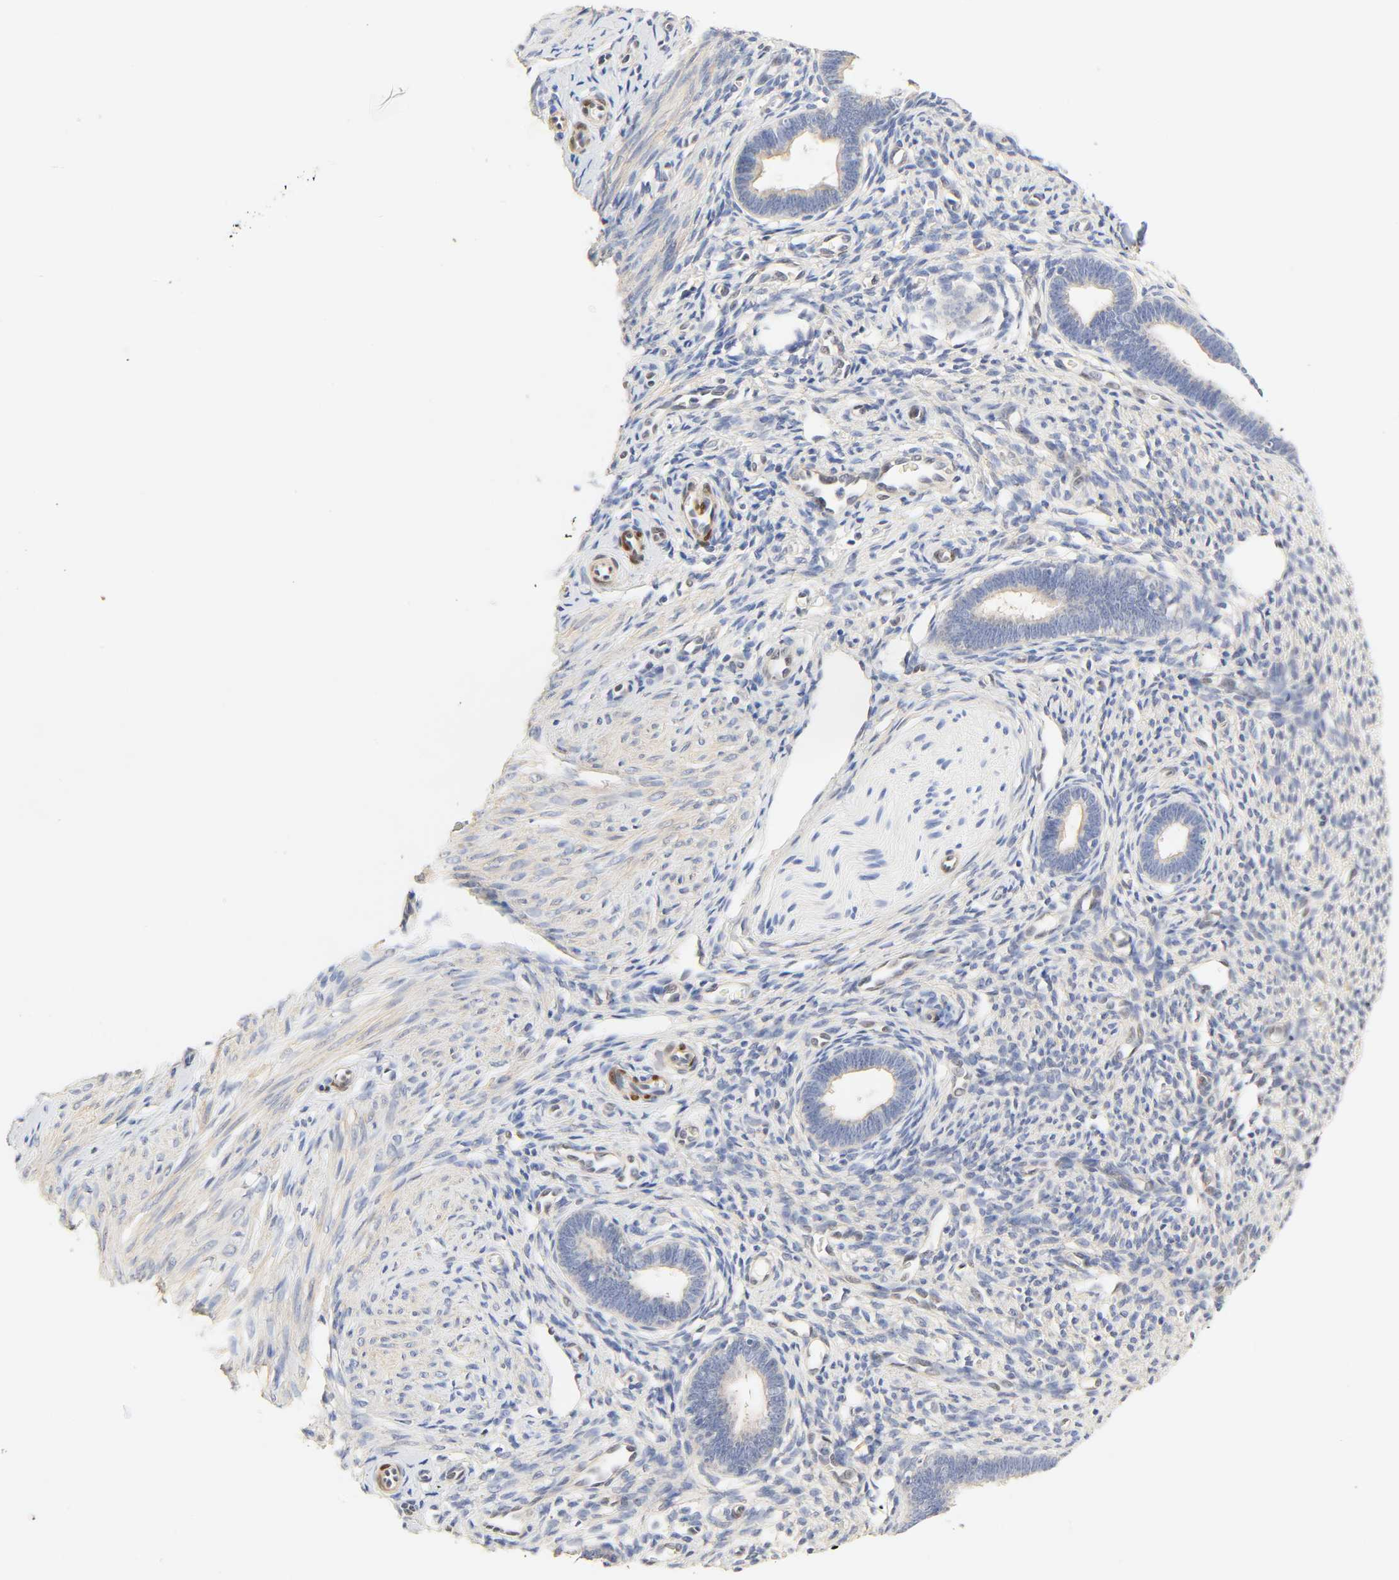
{"staining": {"intensity": "negative", "quantity": "none", "location": "none"}, "tissue": "endometrium", "cell_type": "Cells in endometrial stroma", "image_type": "normal", "snomed": [{"axis": "morphology", "description": "Normal tissue, NOS"}, {"axis": "topography", "description": "Endometrium"}], "caption": "High magnification brightfield microscopy of unremarkable endometrium stained with DAB (3,3'-diaminobenzidine) (brown) and counterstained with hematoxylin (blue): cells in endometrial stroma show no significant staining.", "gene": "BORCS8", "patient": {"sex": "female", "age": 27}}